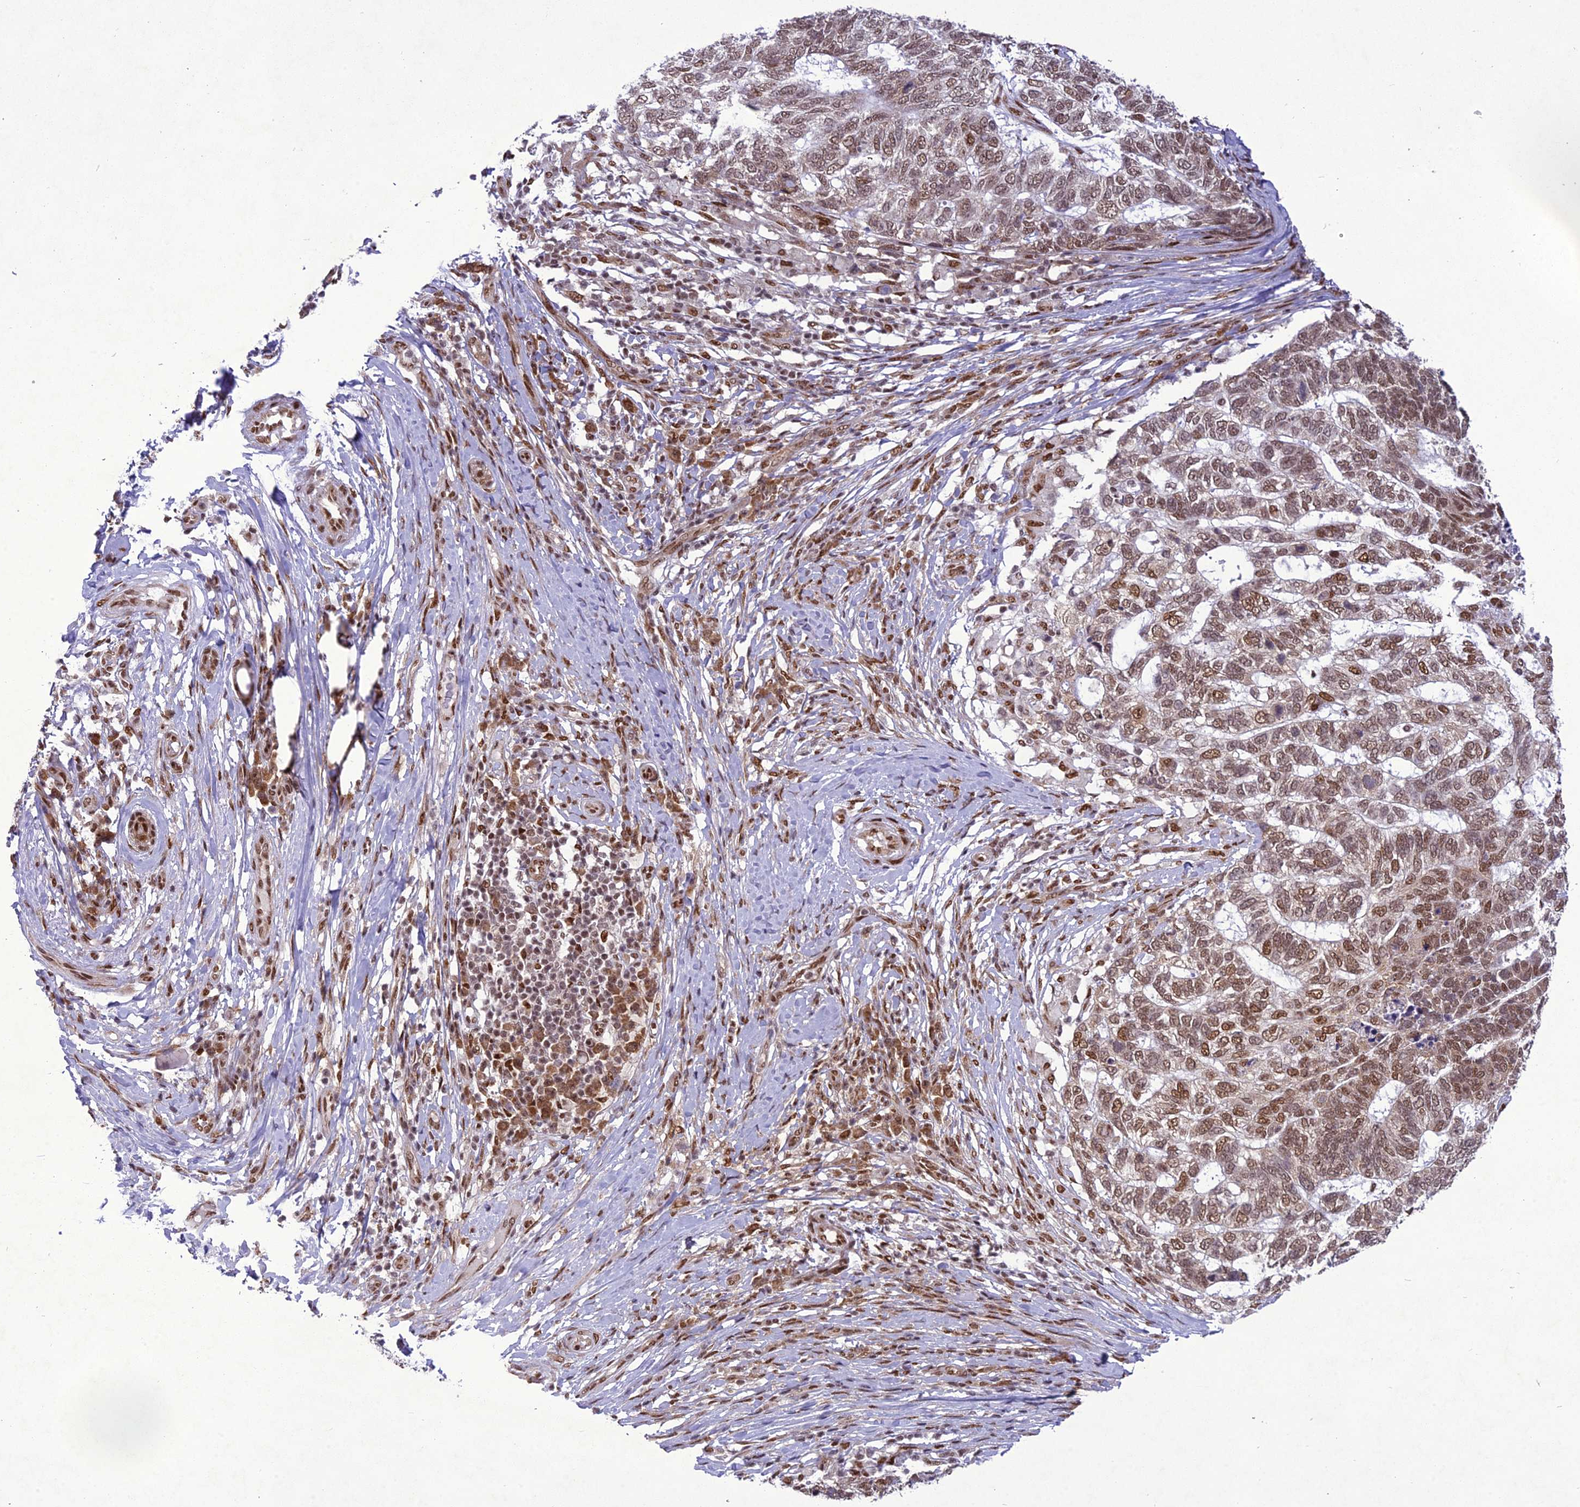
{"staining": {"intensity": "moderate", "quantity": "25%-75%", "location": "nuclear"}, "tissue": "skin cancer", "cell_type": "Tumor cells", "image_type": "cancer", "snomed": [{"axis": "morphology", "description": "Basal cell carcinoma"}, {"axis": "topography", "description": "Skin"}], "caption": "A brown stain shows moderate nuclear staining of a protein in human skin basal cell carcinoma tumor cells. The protein is shown in brown color, while the nuclei are stained blue.", "gene": "DDX1", "patient": {"sex": "female", "age": 65}}